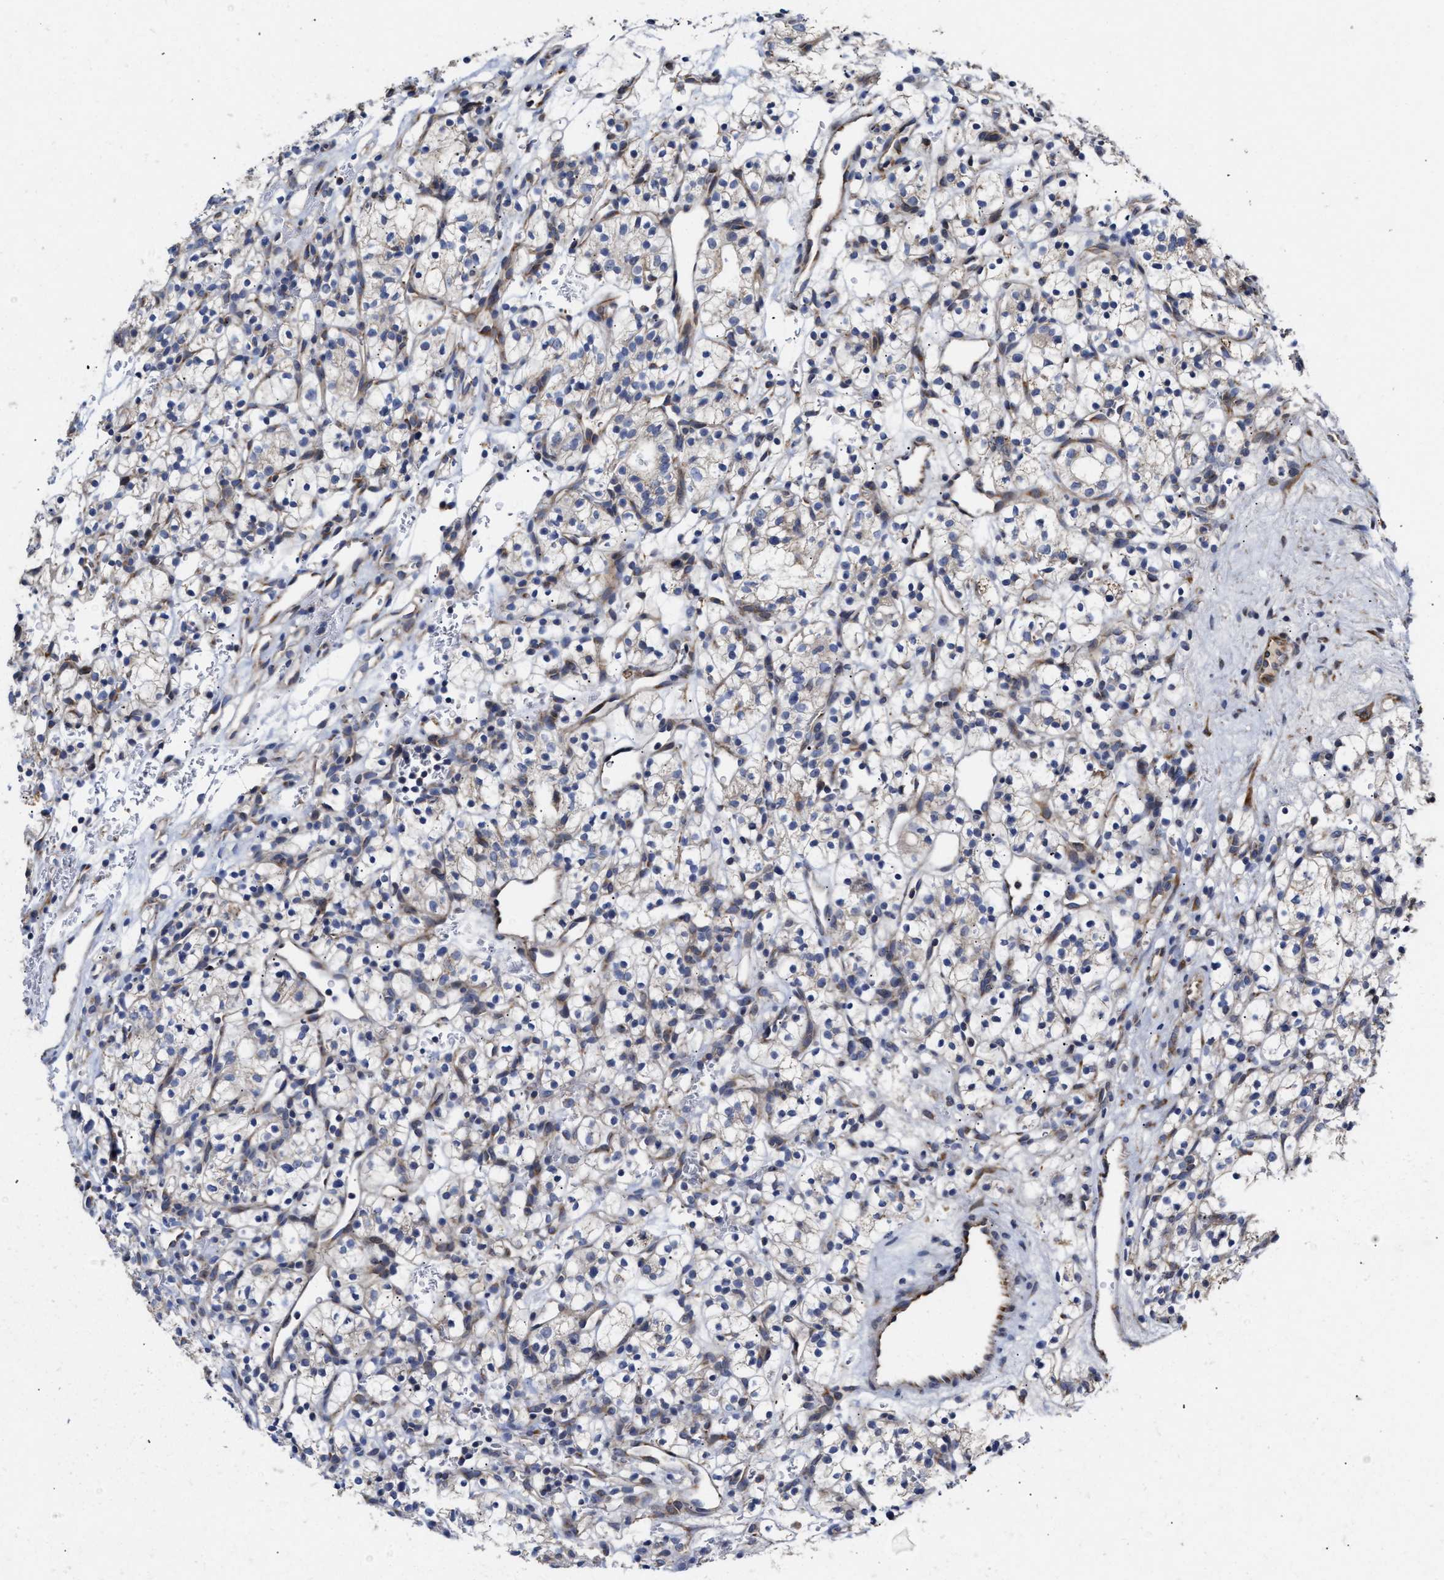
{"staining": {"intensity": "negative", "quantity": "none", "location": "none"}, "tissue": "renal cancer", "cell_type": "Tumor cells", "image_type": "cancer", "snomed": [{"axis": "morphology", "description": "Adenocarcinoma, NOS"}, {"axis": "topography", "description": "Kidney"}], "caption": "IHC of renal cancer demonstrates no staining in tumor cells.", "gene": "MALSU1", "patient": {"sex": "female", "age": 57}}